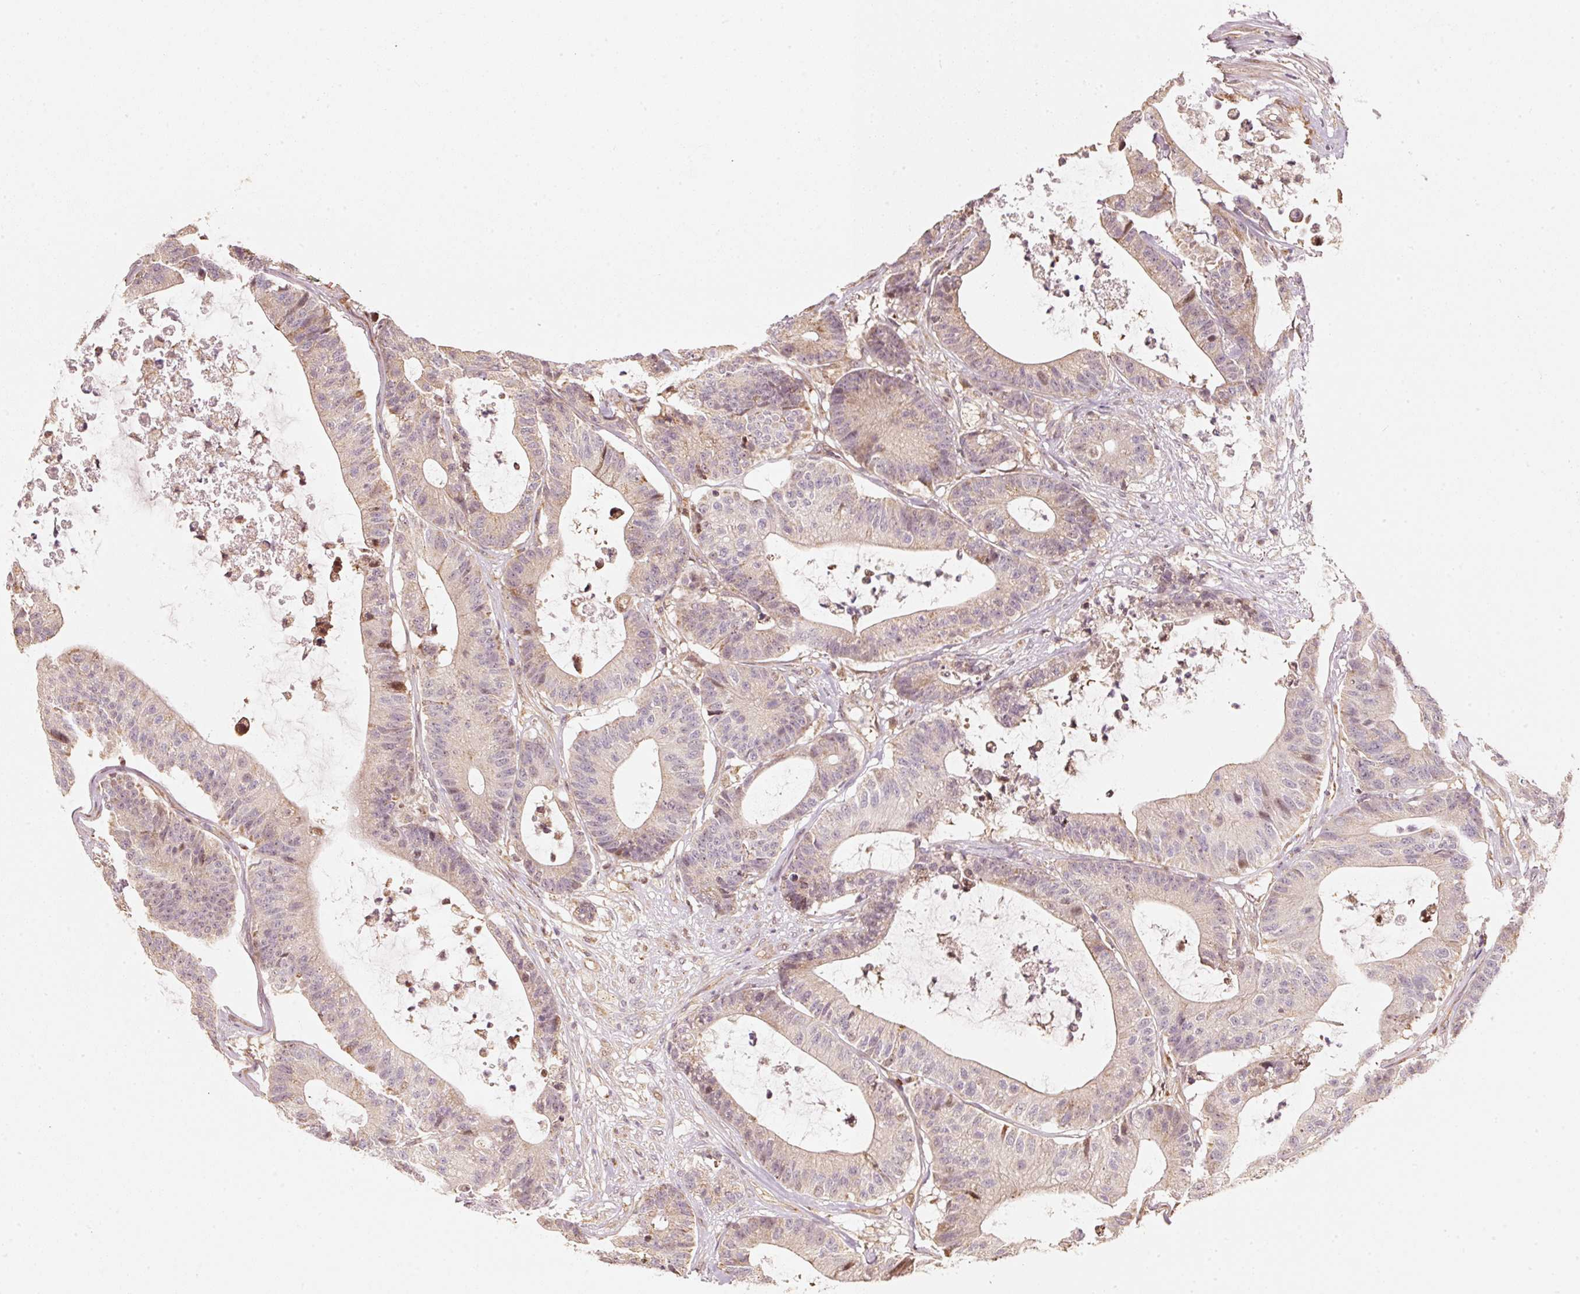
{"staining": {"intensity": "weak", "quantity": "<25%", "location": "cytoplasmic/membranous,nuclear"}, "tissue": "colorectal cancer", "cell_type": "Tumor cells", "image_type": "cancer", "snomed": [{"axis": "morphology", "description": "Adenocarcinoma, NOS"}, {"axis": "topography", "description": "Colon"}], "caption": "DAB immunohistochemical staining of adenocarcinoma (colorectal) demonstrates no significant positivity in tumor cells. The staining was performed using DAB (3,3'-diaminobenzidine) to visualize the protein expression in brown, while the nuclei were stained in blue with hematoxylin (Magnification: 20x).", "gene": "RAB35", "patient": {"sex": "female", "age": 84}}